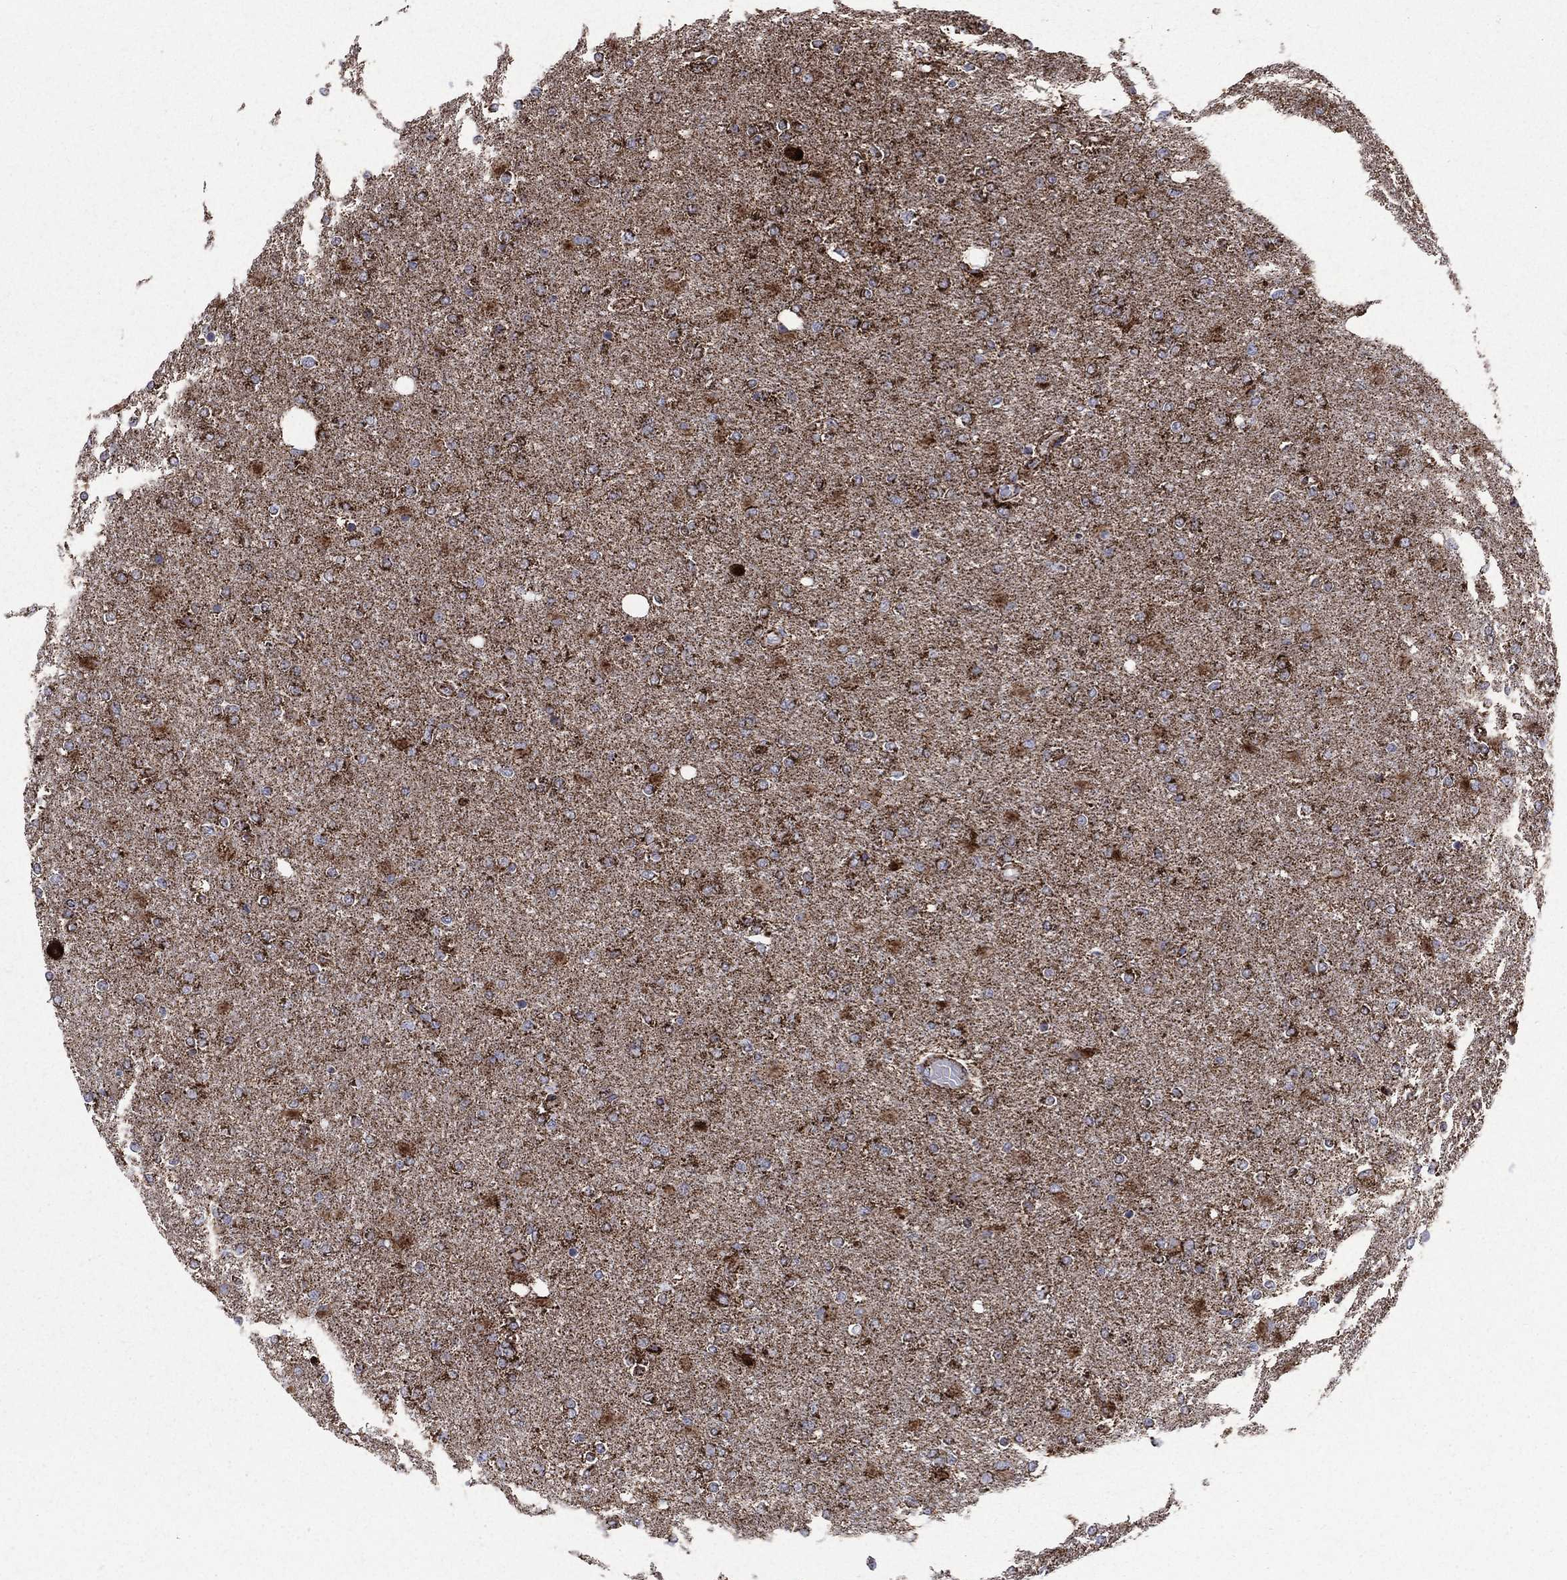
{"staining": {"intensity": "moderate", "quantity": "25%-75%", "location": "cytoplasmic/membranous"}, "tissue": "glioma", "cell_type": "Tumor cells", "image_type": "cancer", "snomed": [{"axis": "morphology", "description": "Glioma, malignant, High grade"}, {"axis": "topography", "description": "Cerebral cortex"}], "caption": "Immunohistochemistry (IHC) image of neoplastic tissue: glioma stained using immunohistochemistry (IHC) reveals medium levels of moderate protein expression localized specifically in the cytoplasmic/membranous of tumor cells, appearing as a cytoplasmic/membranous brown color.", "gene": "GOT2", "patient": {"sex": "male", "age": 70}}